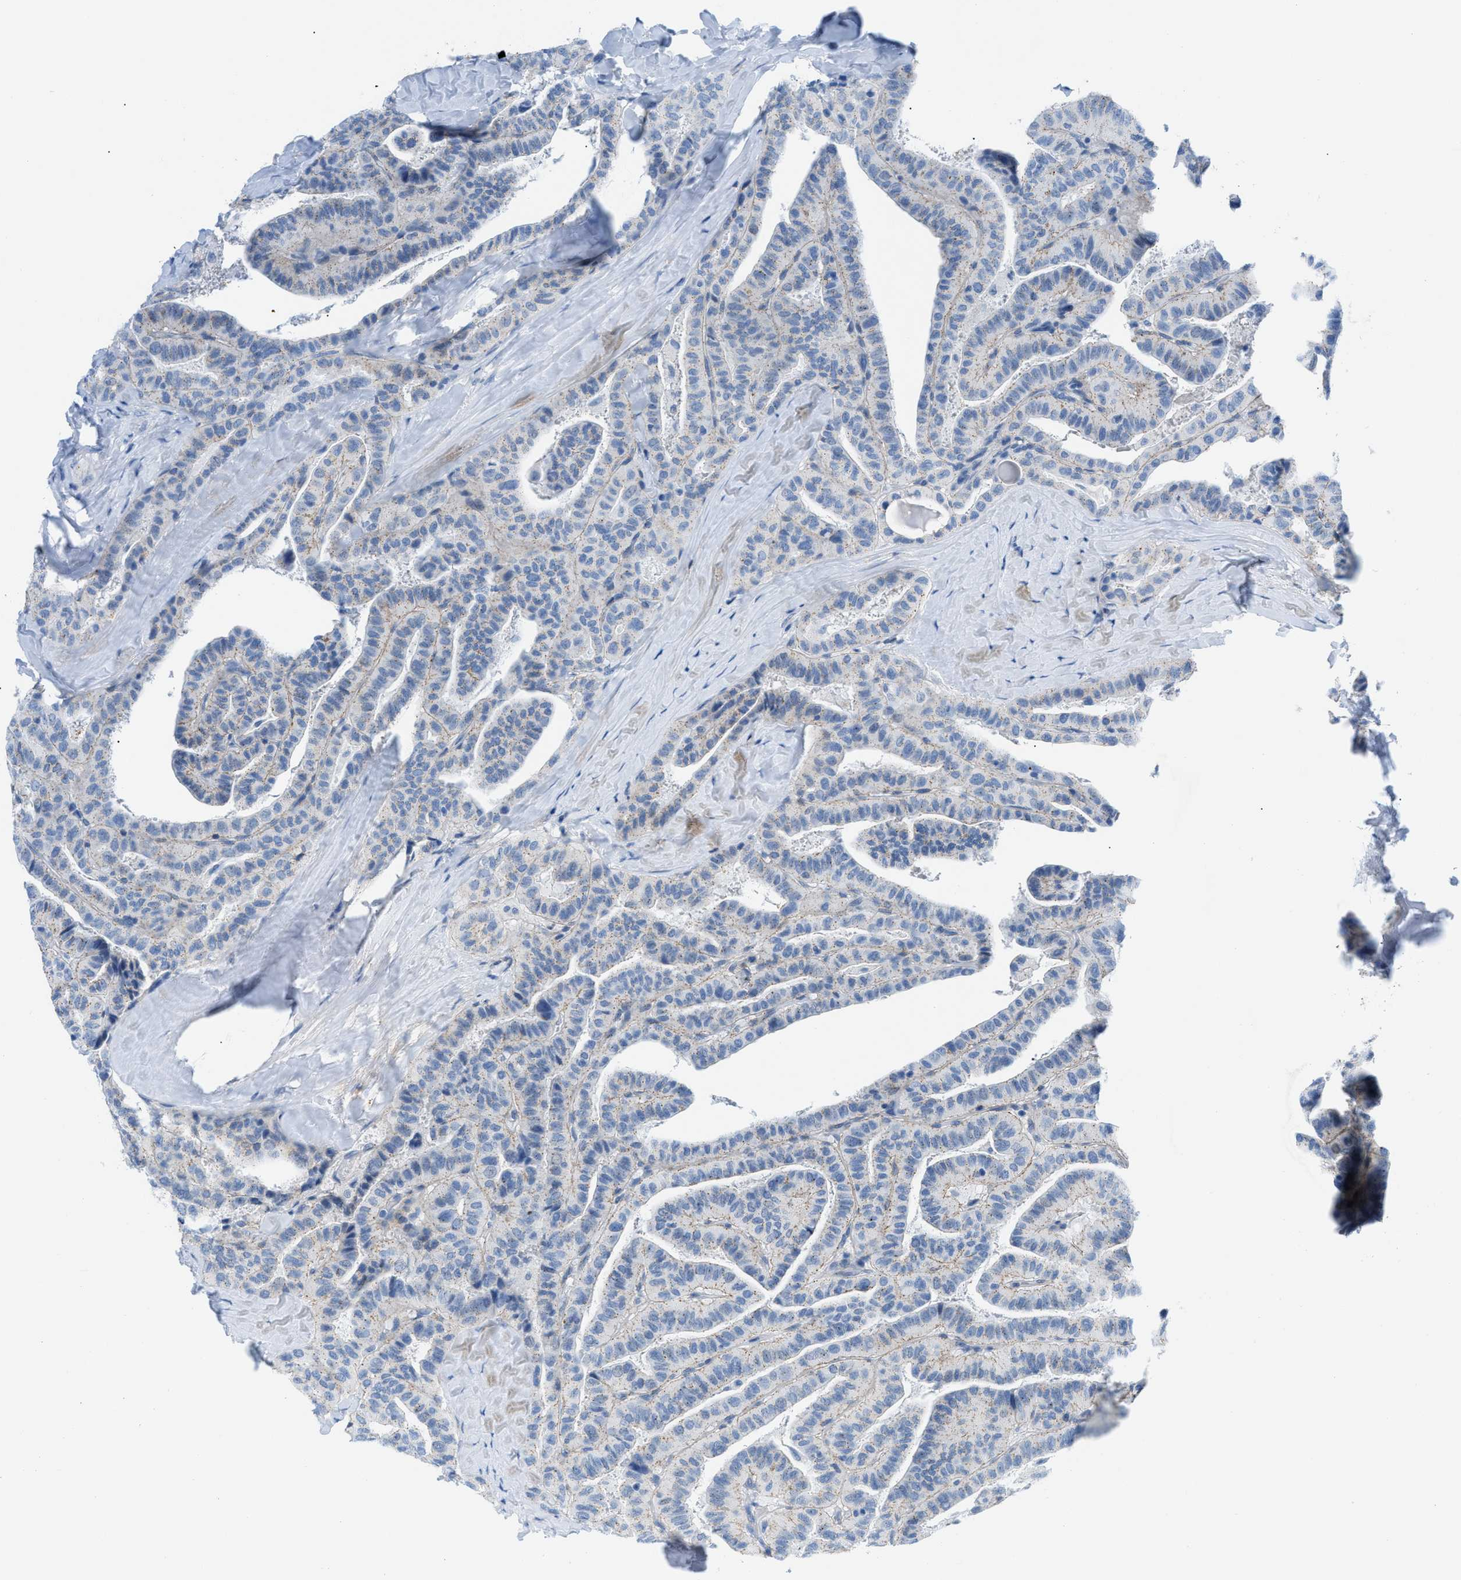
{"staining": {"intensity": "weak", "quantity": "25%-75%", "location": "cytoplasmic/membranous"}, "tissue": "thyroid cancer", "cell_type": "Tumor cells", "image_type": "cancer", "snomed": [{"axis": "morphology", "description": "Papillary adenocarcinoma, NOS"}, {"axis": "topography", "description": "Thyroid gland"}], "caption": "Human thyroid cancer stained for a protein (brown) displays weak cytoplasmic/membranous positive staining in about 25%-75% of tumor cells.", "gene": "FDCSP", "patient": {"sex": "male", "age": 77}}